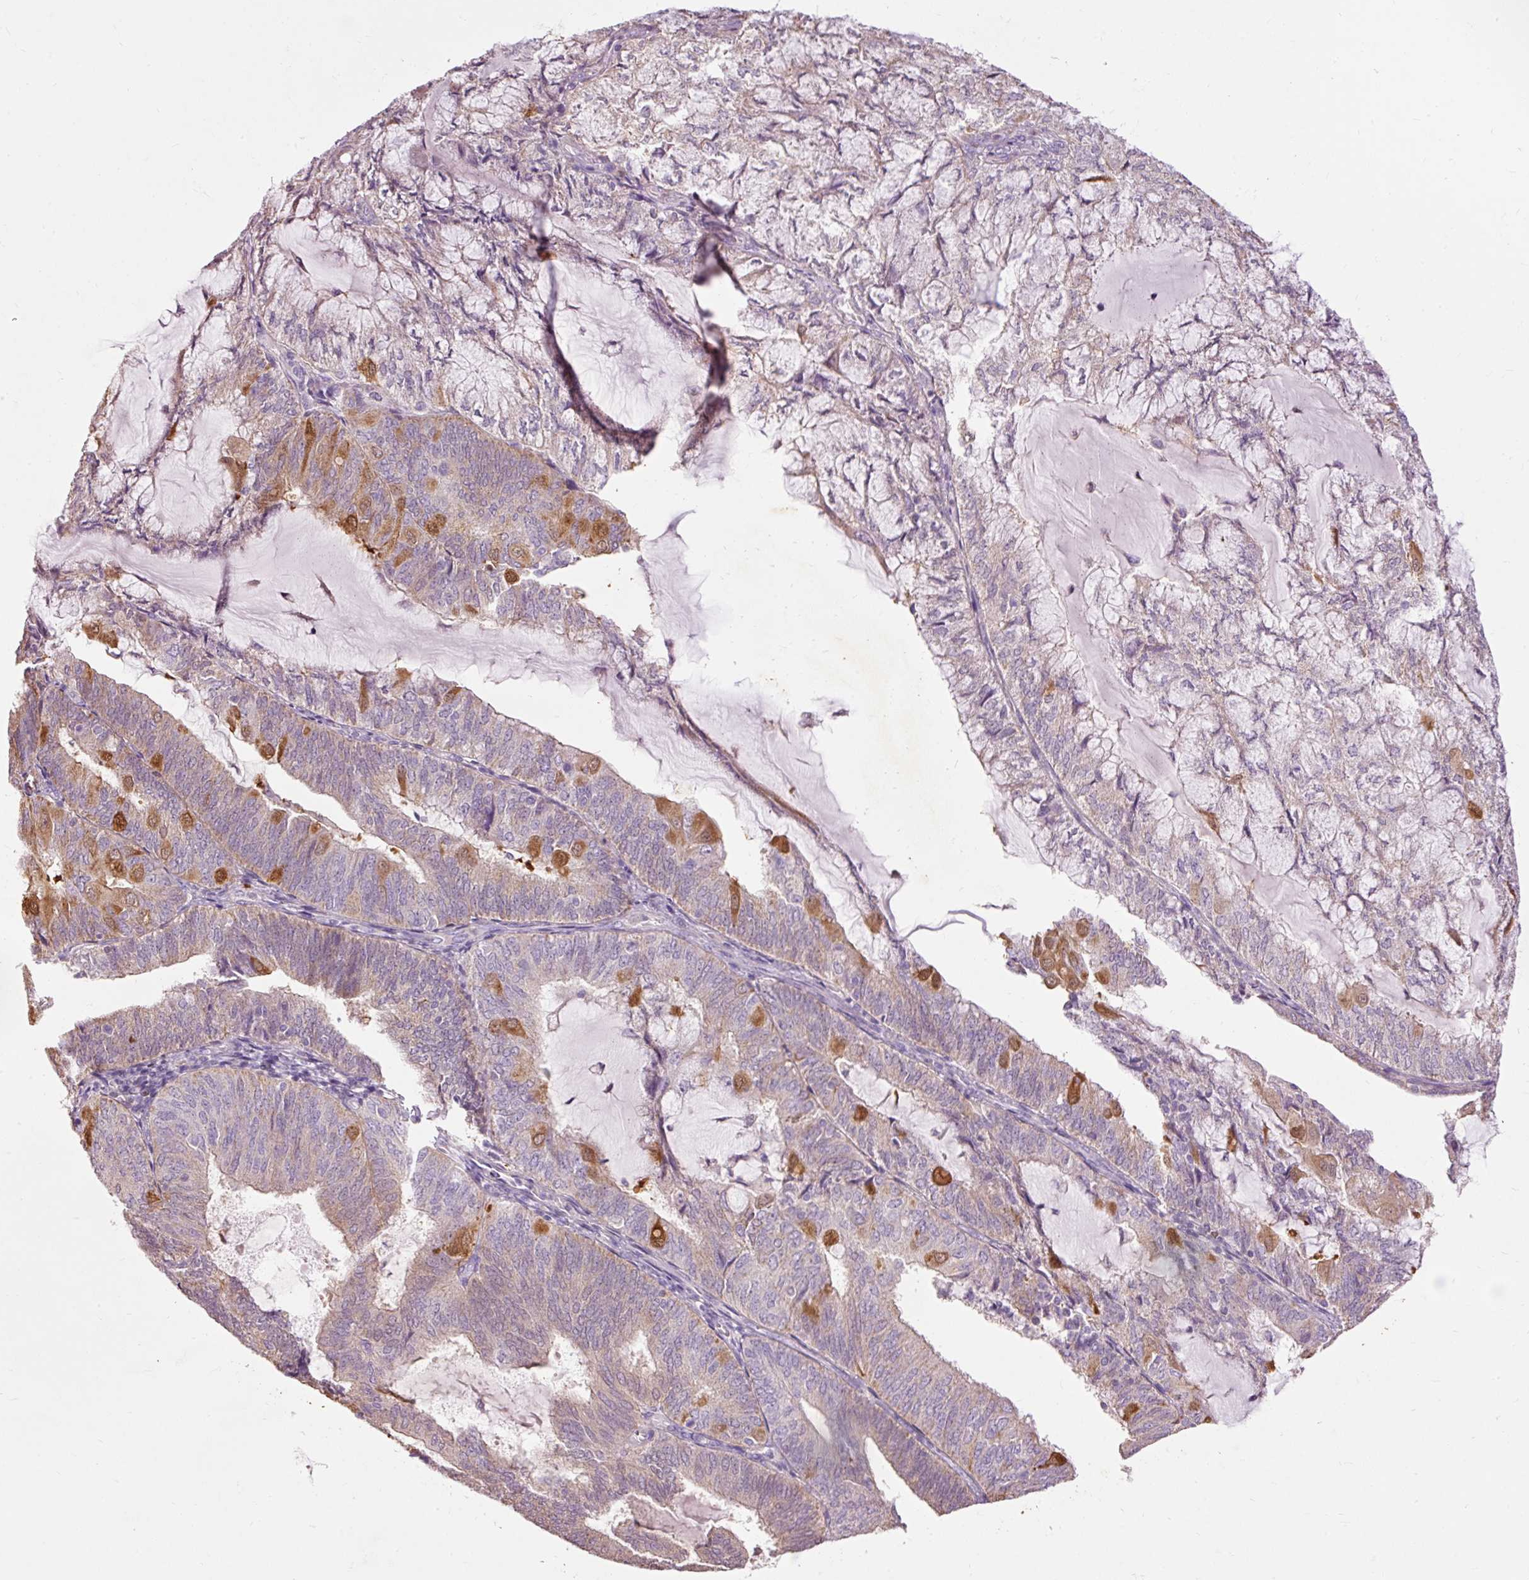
{"staining": {"intensity": "moderate", "quantity": "<25%", "location": "cytoplasmic/membranous"}, "tissue": "endometrial cancer", "cell_type": "Tumor cells", "image_type": "cancer", "snomed": [{"axis": "morphology", "description": "Adenocarcinoma, NOS"}, {"axis": "topography", "description": "Endometrium"}], "caption": "A histopathology image of endometrial adenocarcinoma stained for a protein shows moderate cytoplasmic/membranous brown staining in tumor cells. (DAB IHC, brown staining for protein, blue staining for nuclei).", "gene": "PRDX5", "patient": {"sex": "female", "age": 81}}